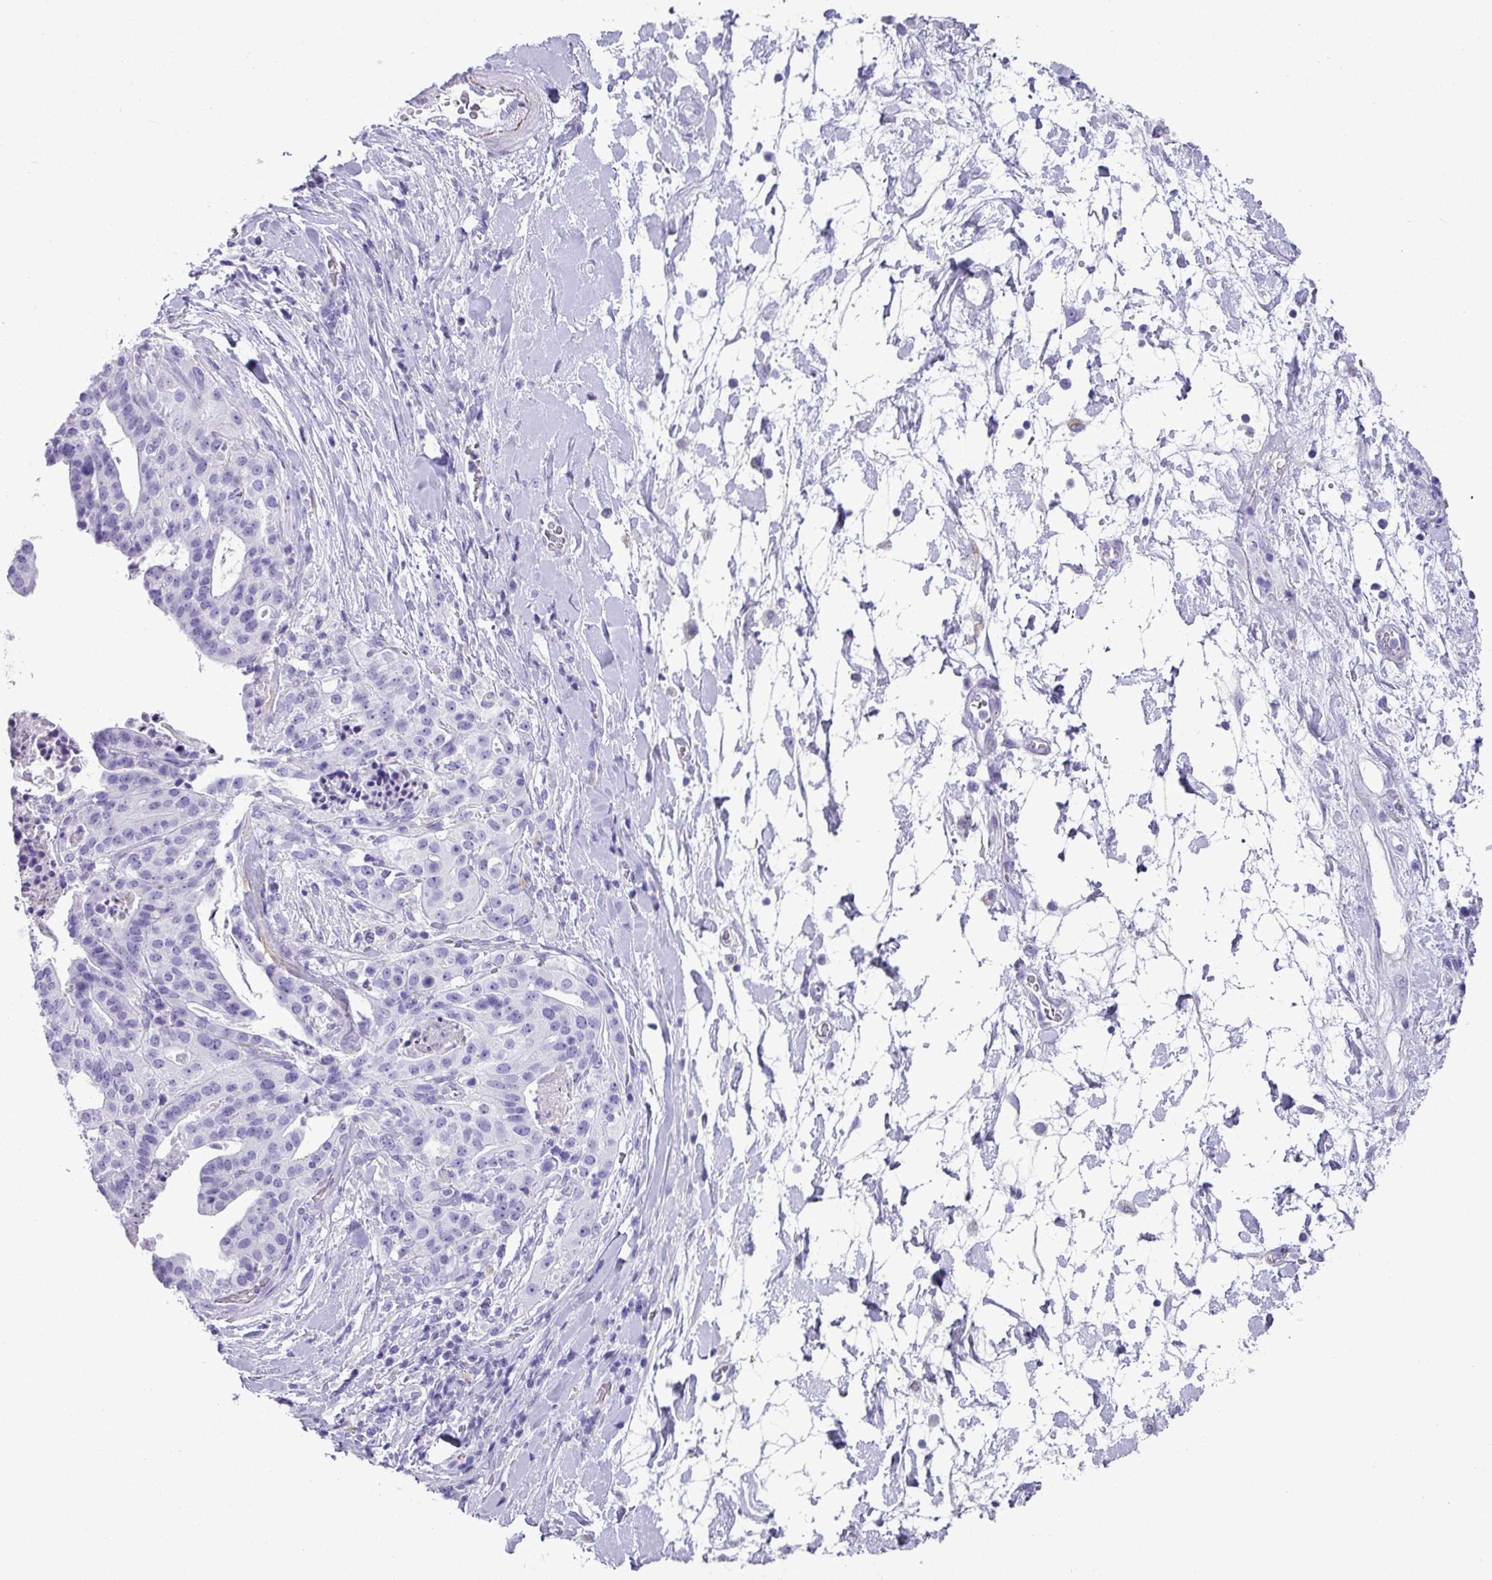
{"staining": {"intensity": "negative", "quantity": "none", "location": "none"}, "tissue": "stomach cancer", "cell_type": "Tumor cells", "image_type": "cancer", "snomed": [{"axis": "morphology", "description": "Adenocarcinoma, NOS"}, {"axis": "topography", "description": "Stomach"}], "caption": "This histopathology image is of stomach cancer stained with immunohistochemistry (IHC) to label a protein in brown with the nuclei are counter-stained blue. There is no expression in tumor cells.", "gene": "ZNF568", "patient": {"sex": "male", "age": 48}}